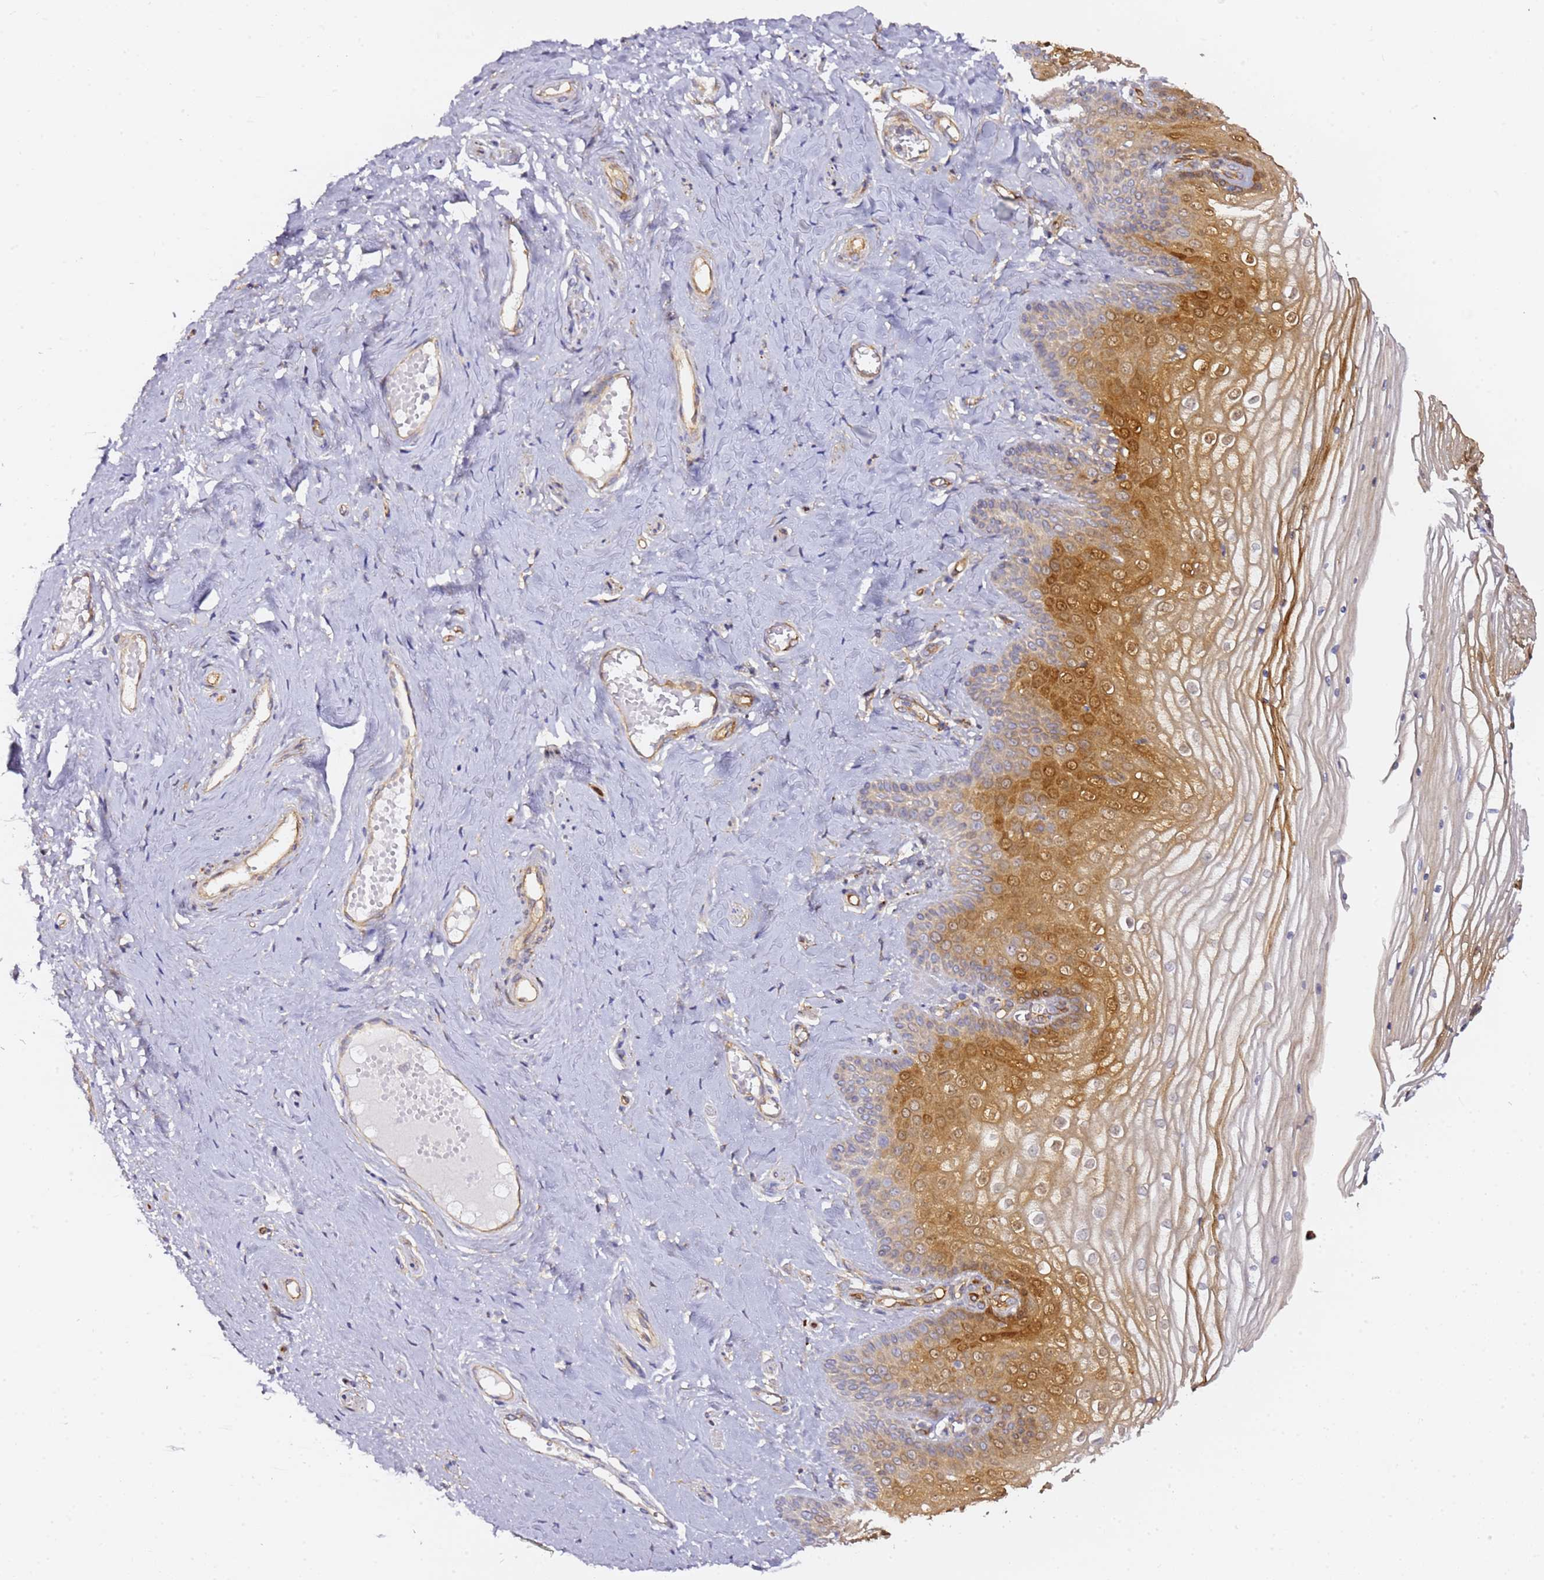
{"staining": {"intensity": "moderate", "quantity": "25%-75%", "location": "cytoplasmic/membranous,nuclear"}, "tissue": "vagina", "cell_type": "Squamous epithelial cells", "image_type": "normal", "snomed": [{"axis": "morphology", "description": "Normal tissue, NOS"}, {"axis": "topography", "description": "Vagina"}, {"axis": "topography", "description": "Cervix"}], "caption": "Immunohistochemical staining of normal human vagina shows moderate cytoplasmic/membranous,nuclear protein expression in approximately 25%-75% of squamous epithelial cells. (DAB = brown stain, brightfield microscopy at high magnification).", "gene": "KIF7", "patient": {"sex": "female", "age": 40}}